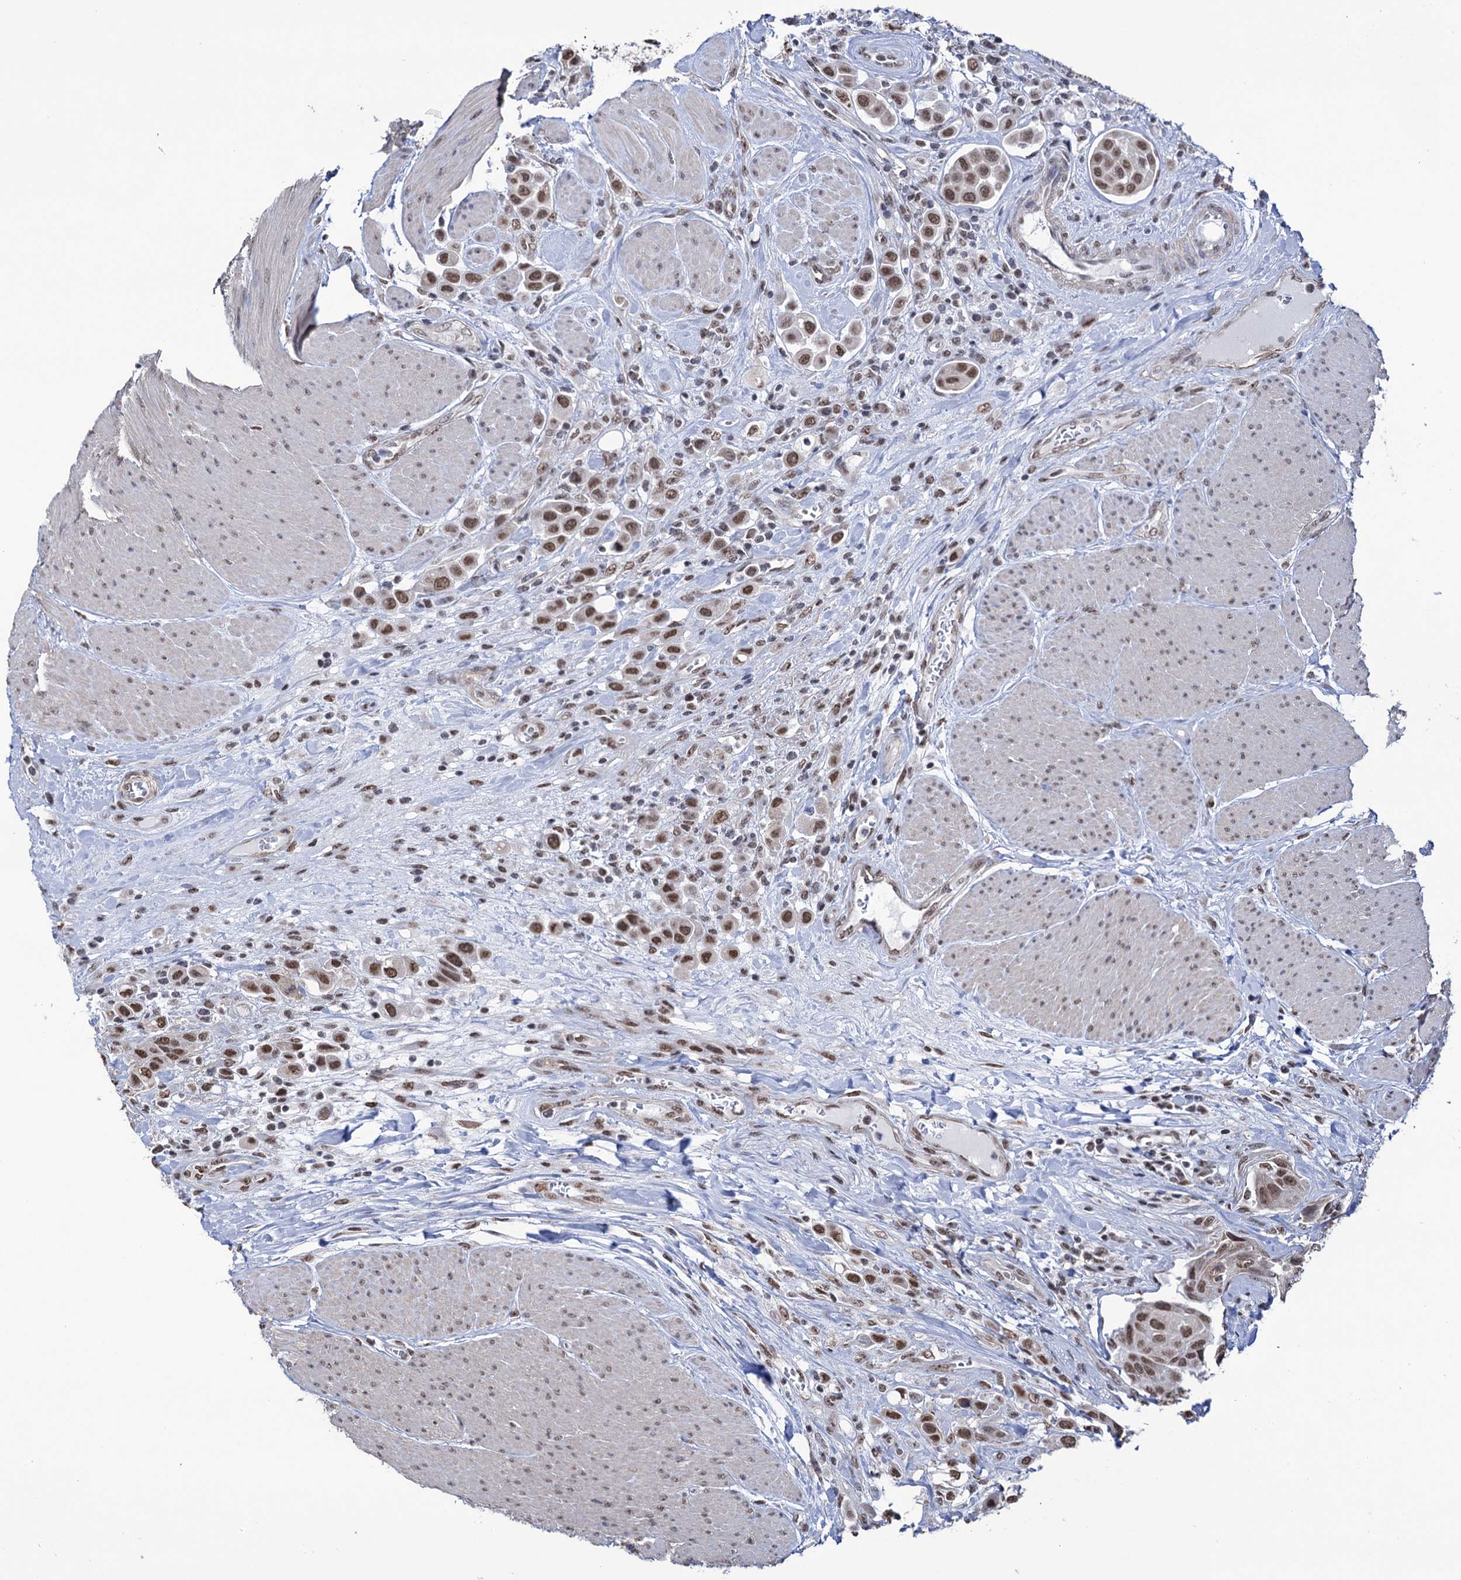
{"staining": {"intensity": "moderate", "quantity": ">75%", "location": "nuclear"}, "tissue": "urothelial cancer", "cell_type": "Tumor cells", "image_type": "cancer", "snomed": [{"axis": "morphology", "description": "Urothelial carcinoma, High grade"}, {"axis": "topography", "description": "Urinary bladder"}], "caption": "Urothelial carcinoma (high-grade) was stained to show a protein in brown. There is medium levels of moderate nuclear staining in approximately >75% of tumor cells.", "gene": "ABHD10", "patient": {"sex": "male", "age": 50}}